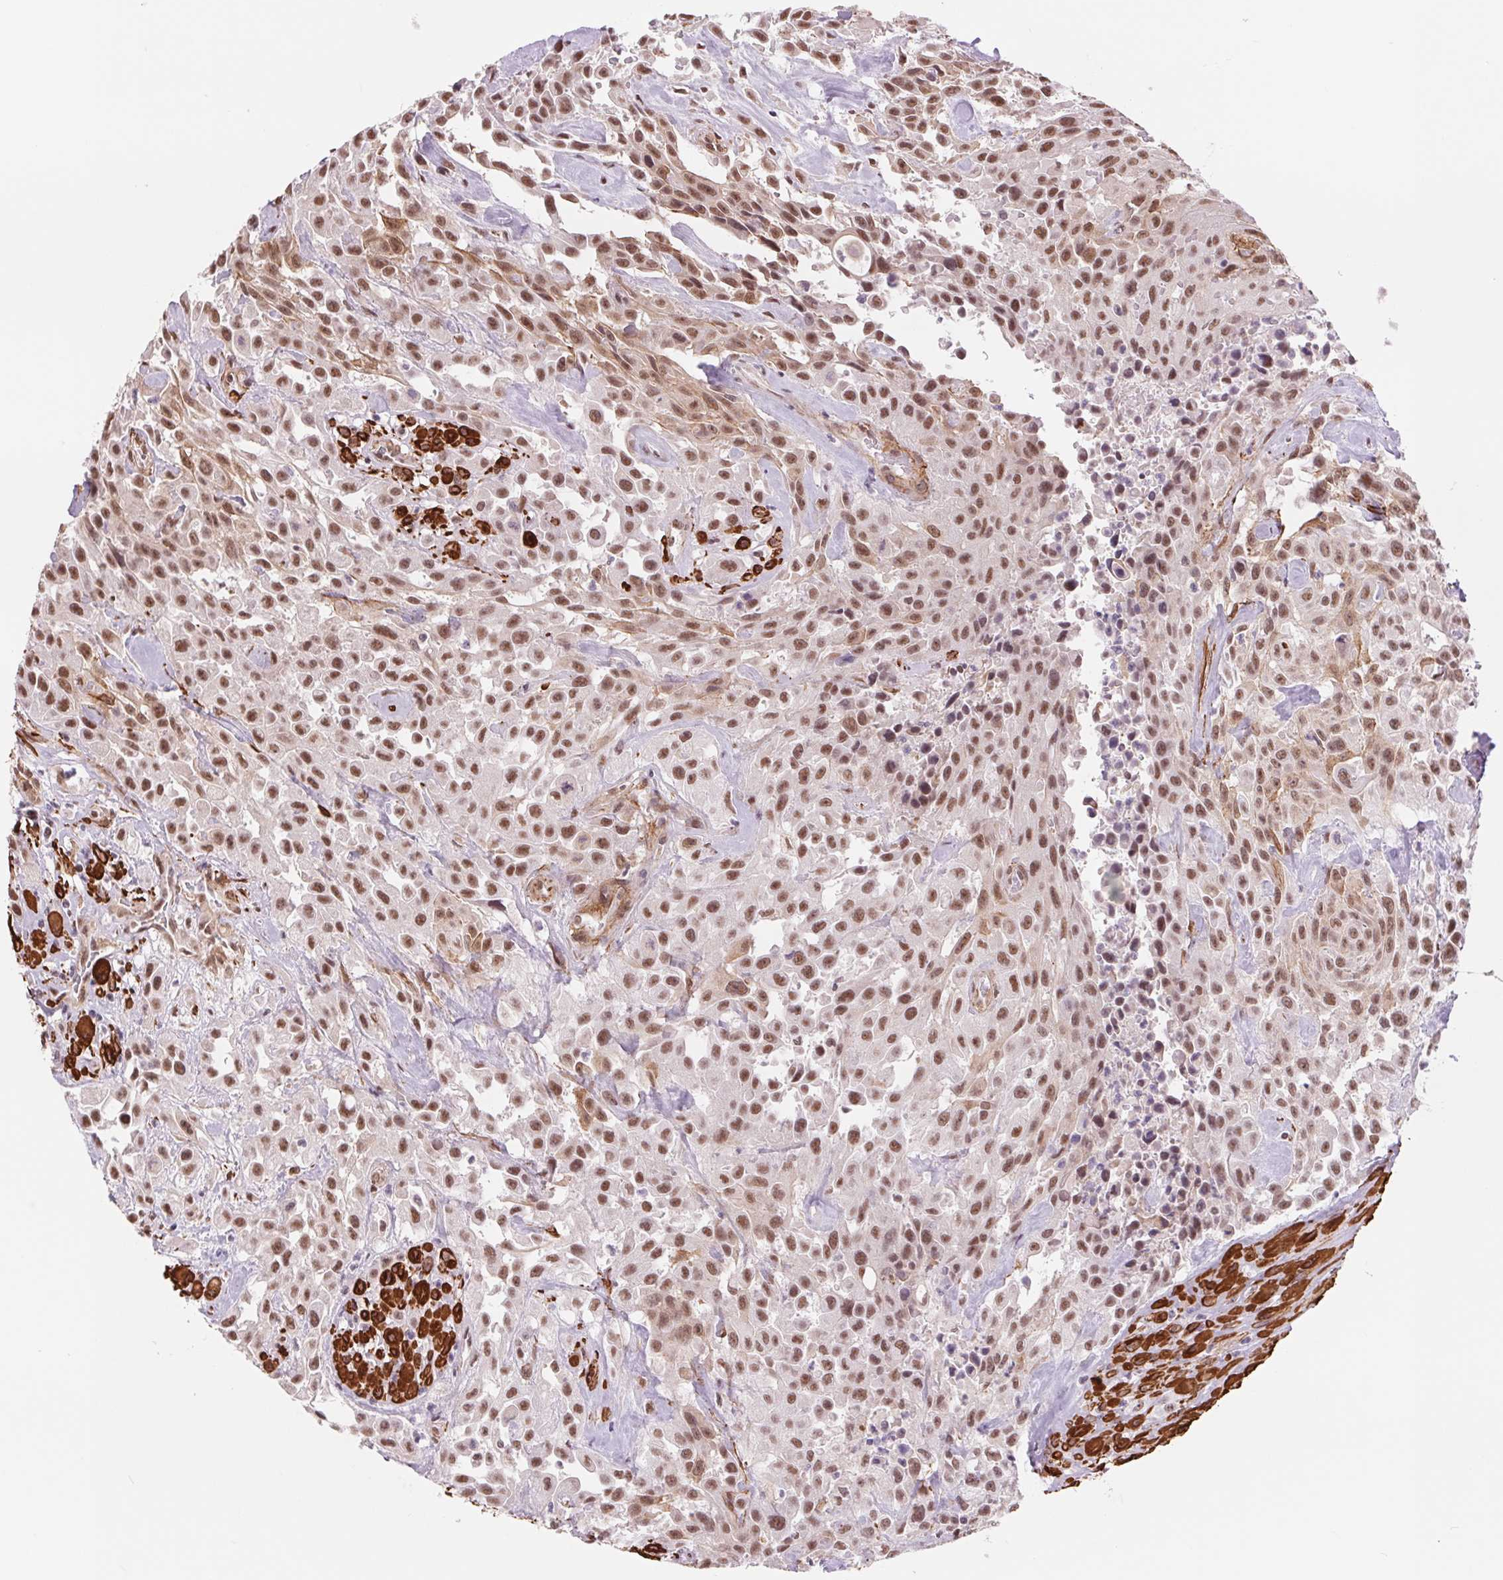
{"staining": {"intensity": "moderate", "quantity": ">75%", "location": "nuclear"}, "tissue": "urothelial cancer", "cell_type": "Tumor cells", "image_type": "cancer", "snomed": [{"axis": "morphology", "description": "Urothelial carcinoma, High grade"}, {"axis": "topography", "description": "Urinary bladder"}], "caption": "Protein staining demonstrates moderate nuclear expression in about >75% of tumor cells in urothelial carcinoma (high-grade). (DAB = brown stain, brightfield microscopy at high magnification).", "gene": "BCAT1", "patient": {"sex": "male", "age": 79}}